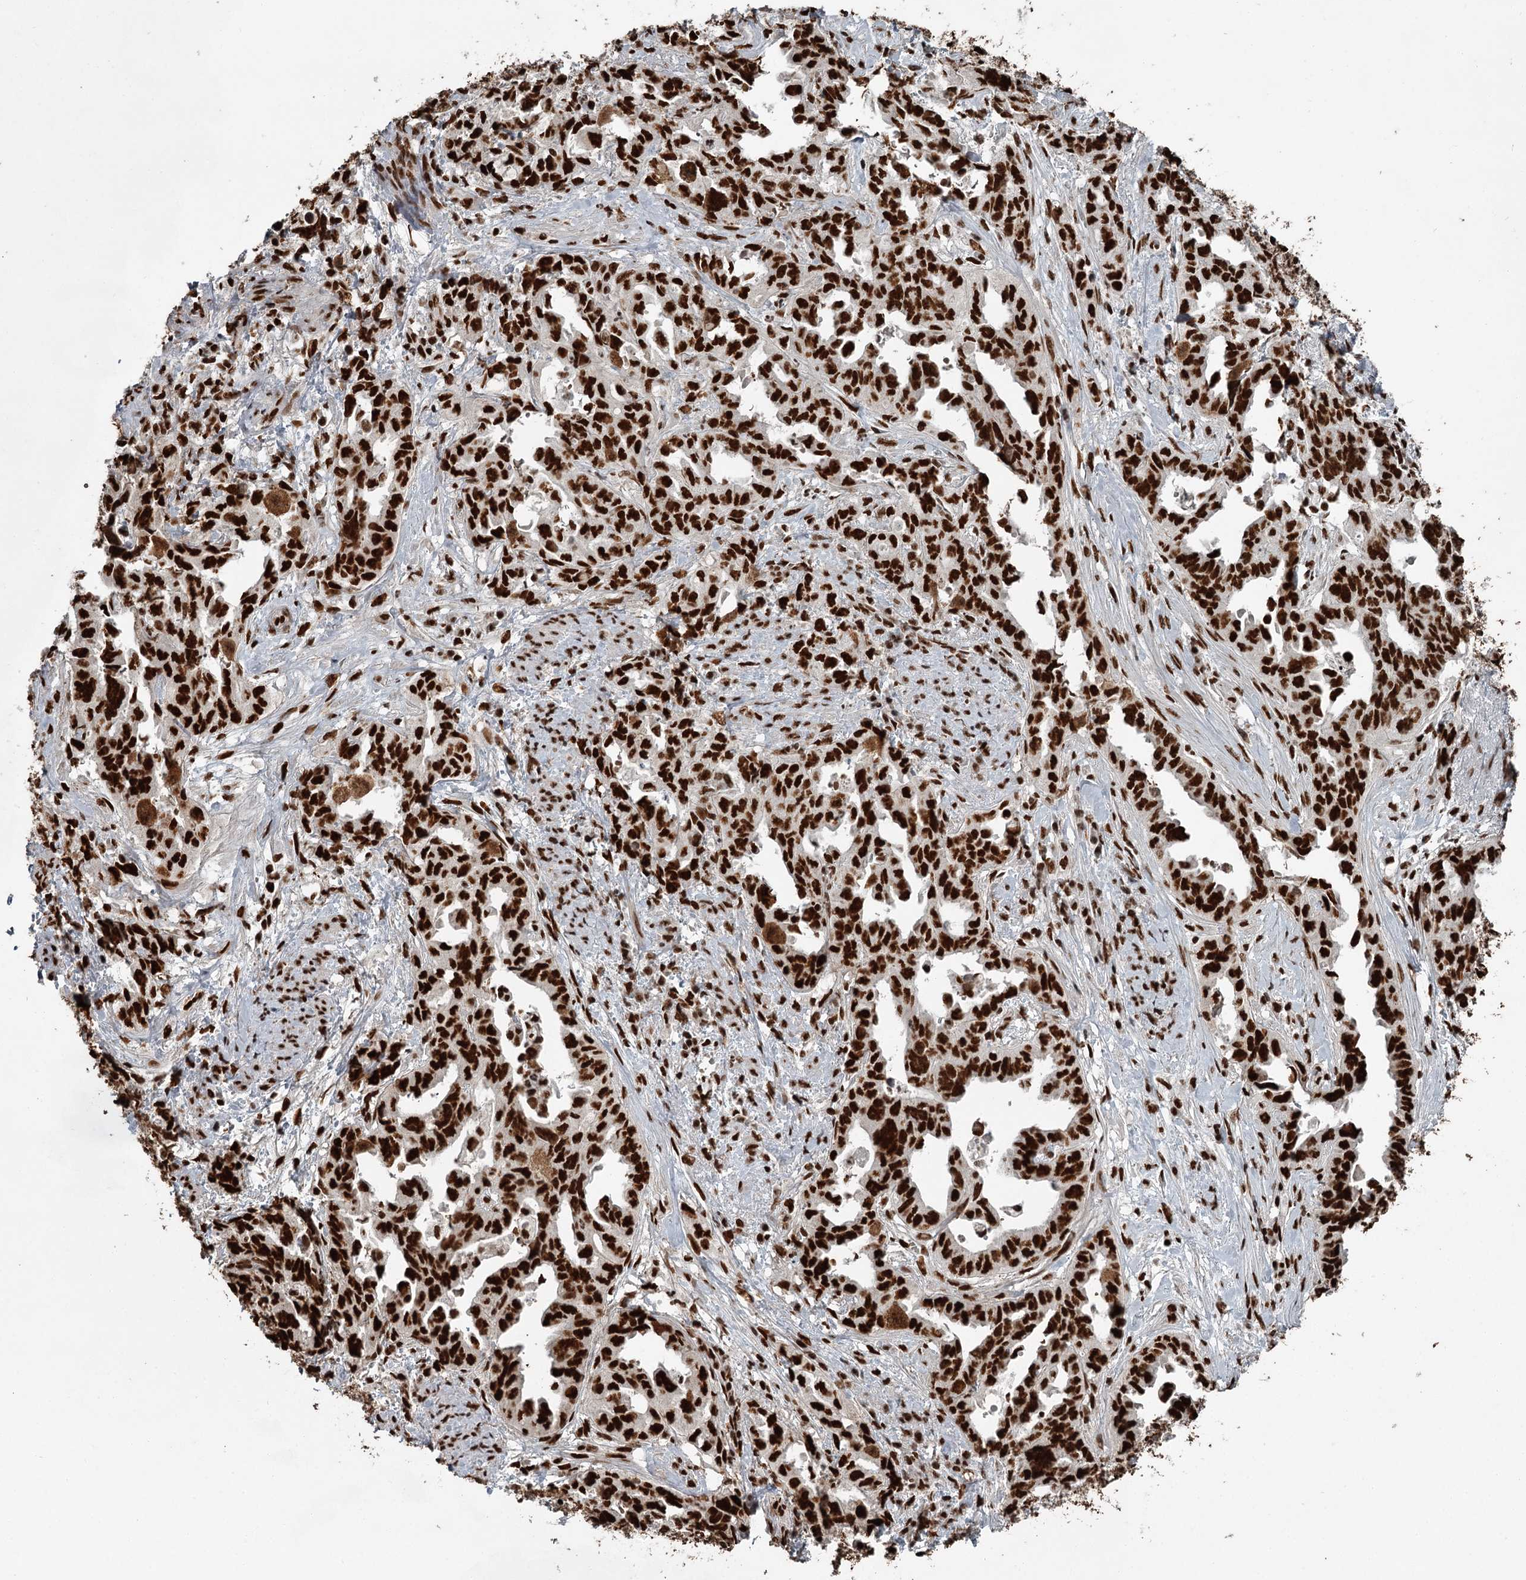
{"staining": {"intensity": "strong", "quantity": ">75%", "location": "nuclear"}, "tissue": "endometrial cancer", "cell_type": "Tumor cells", "image_type": "cancer", "snomed": [{"axis": "morphology", "description": "Adenocarcinoma, NOS"}, {"axis": "topography", "description": "Endometrium"}], "caption": "IHC of human endometrial cancer (adenocarcinoma) displays high levels of strong nuclear staining in about >75% of tumor cells. The protein is shown in brown color, while the nuclei are stained blue.", "gene": "RBBP7", "patient": {"sex": "female", "age": 65}}